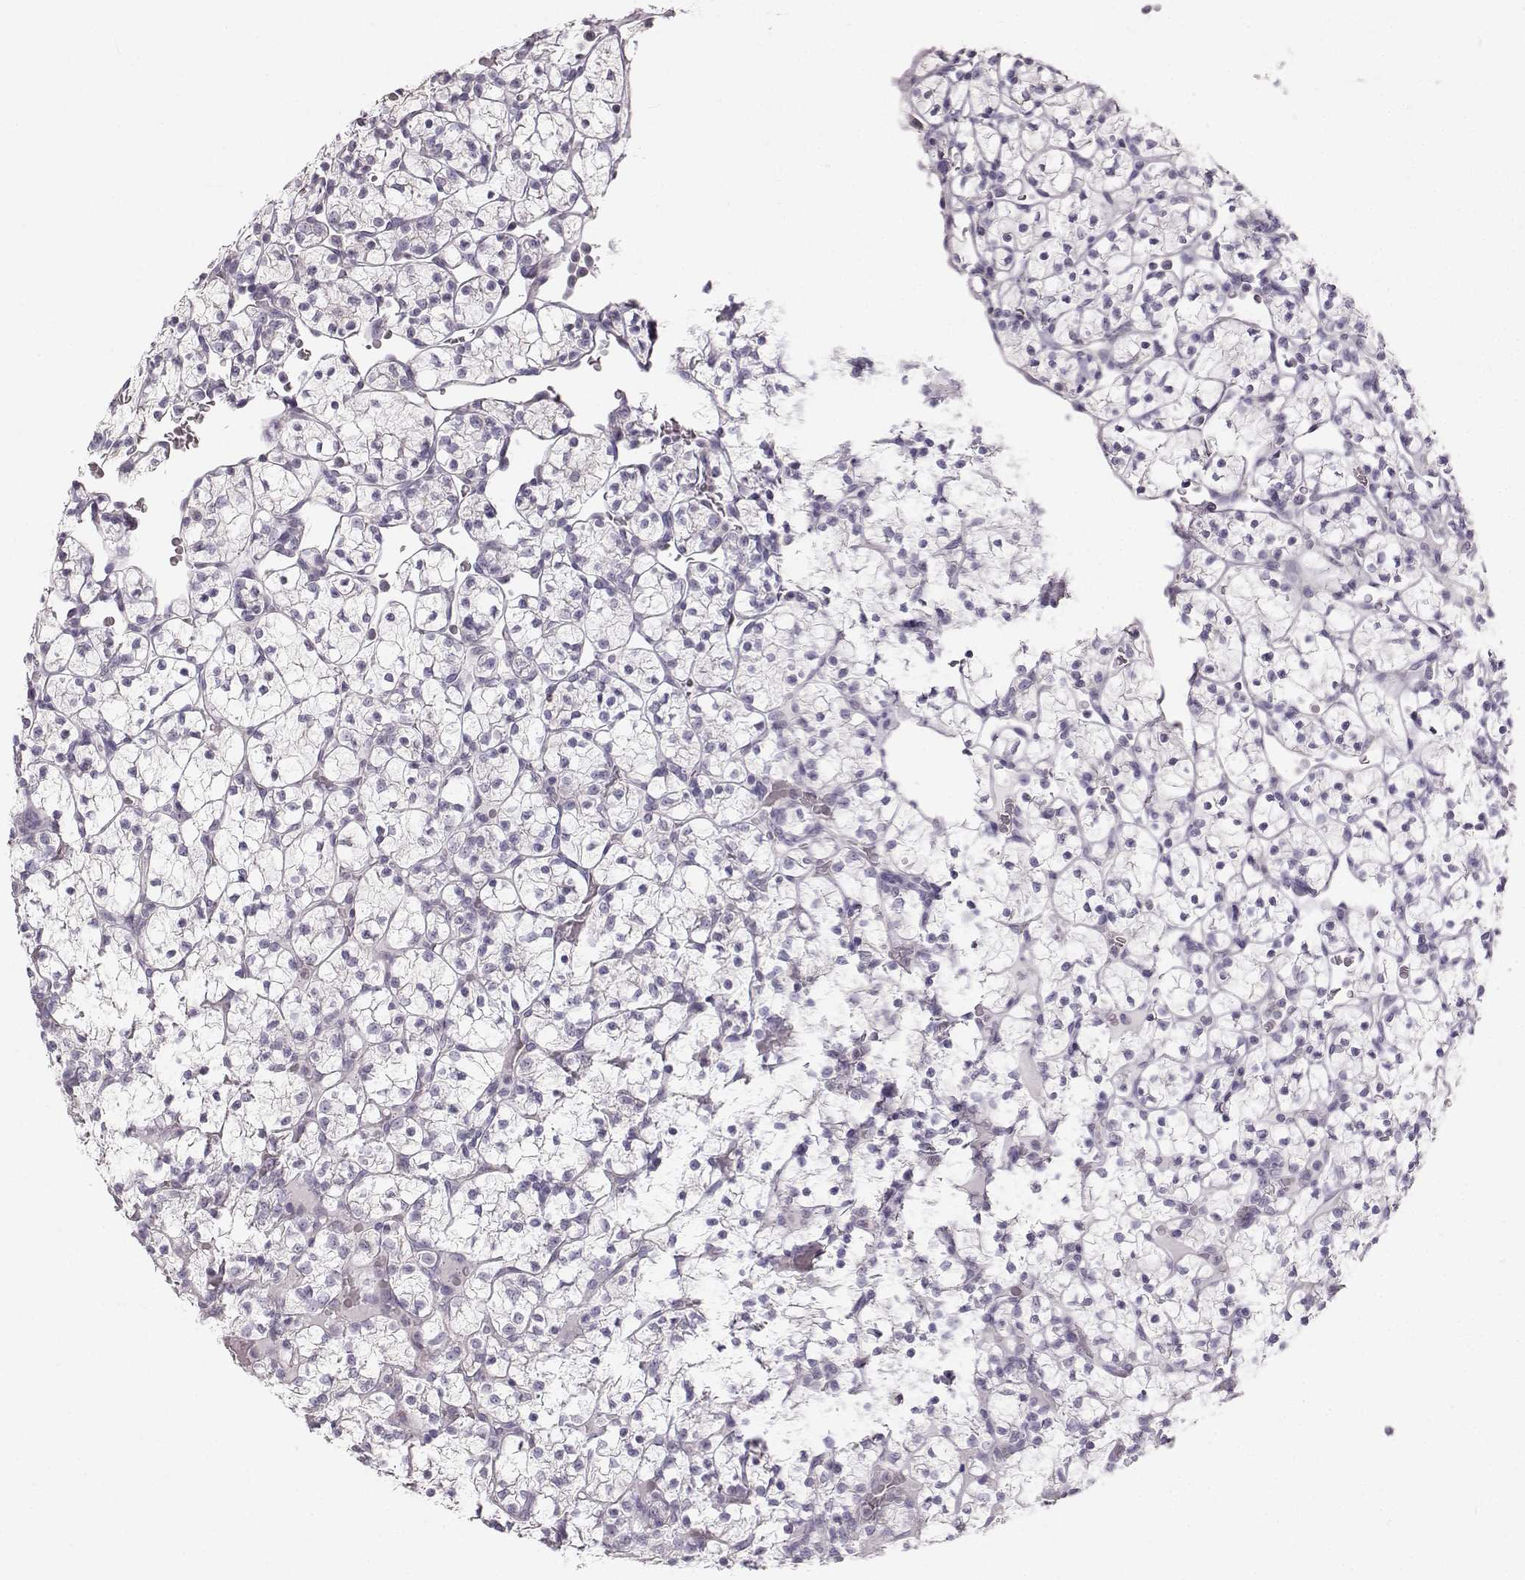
{"staining": {"intensity": "negative", "quantity": "none", "location": "none"}, "tissue": "renal cancer", "cell_type": "Tumor cells", "image_type": "cancer", "snomed": [{"axis": "morphology", "description": "Adenocarcinoma, NOS"}, {"axis": "topography", "description": "Kidney"}], "caption": "Photomicrograph shows no significant protein positivity in tumor cells of renal adenocarcinoma.", "gene": "OIP5", "patient": {"sex": "female", "age": 89}}